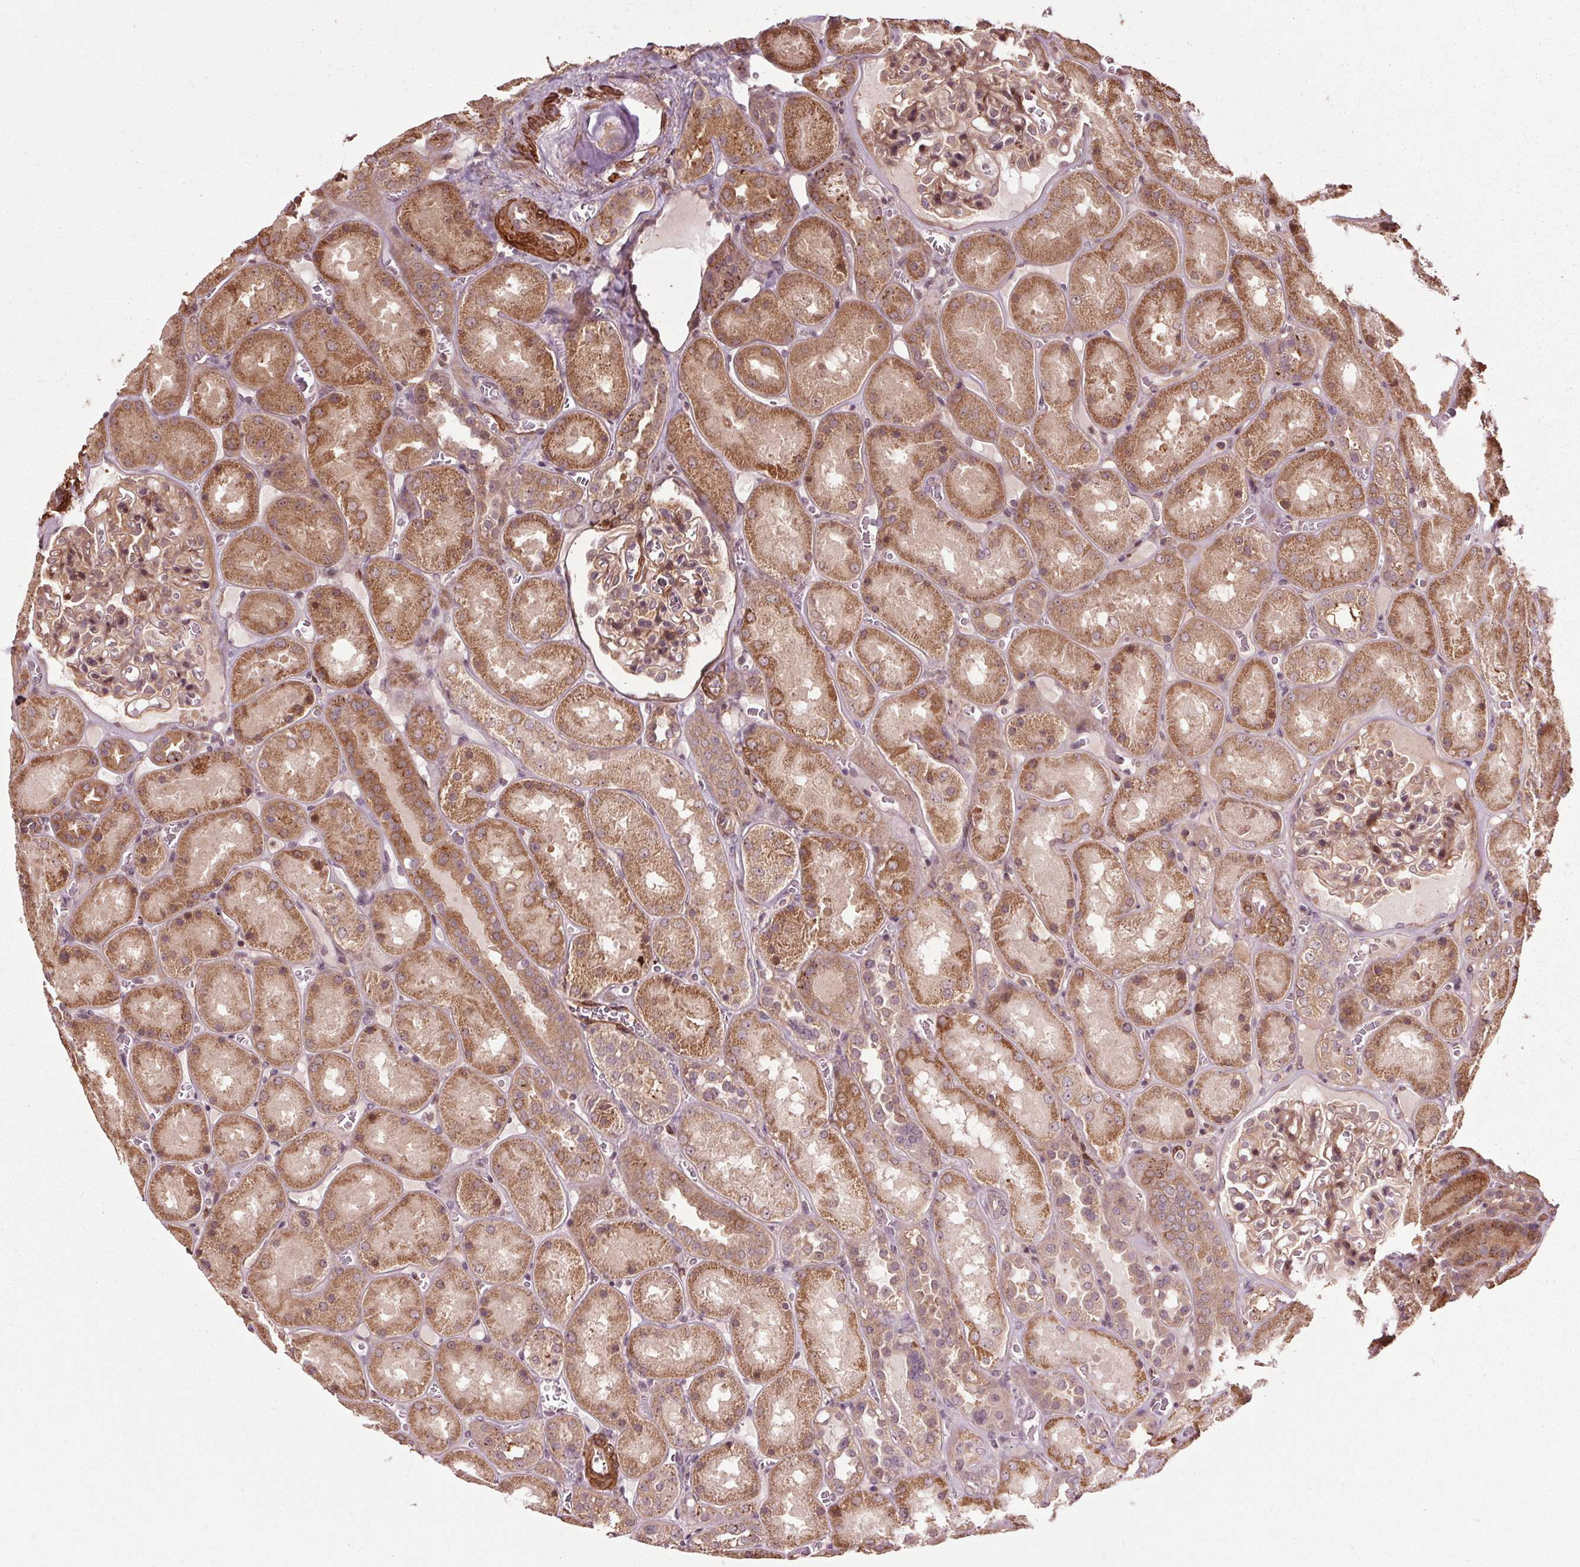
{"staining": {"intensity": "weak", "quantity": ">75%", "location": "cytoplasmic/membranous"}, "tissue": "kidney", "cell_type": "Cells in glomeruli", "image_type": "normal", "snomed": [{"axis": "morphology", "description": "Normal tissue, NOS"}, {"axis": "topography", "description": "Kidney"}], "caption": "Immunohistochemical staining of normal human kidney reveals weak cytoplasmic/membranous protein positivity in about >75% of cells in glomeruli. (DAB IHC, brown staining for protein, blue staining for nuclei).", "gene": "CEP95", "patient": {"sex": "male", "age": 73}}